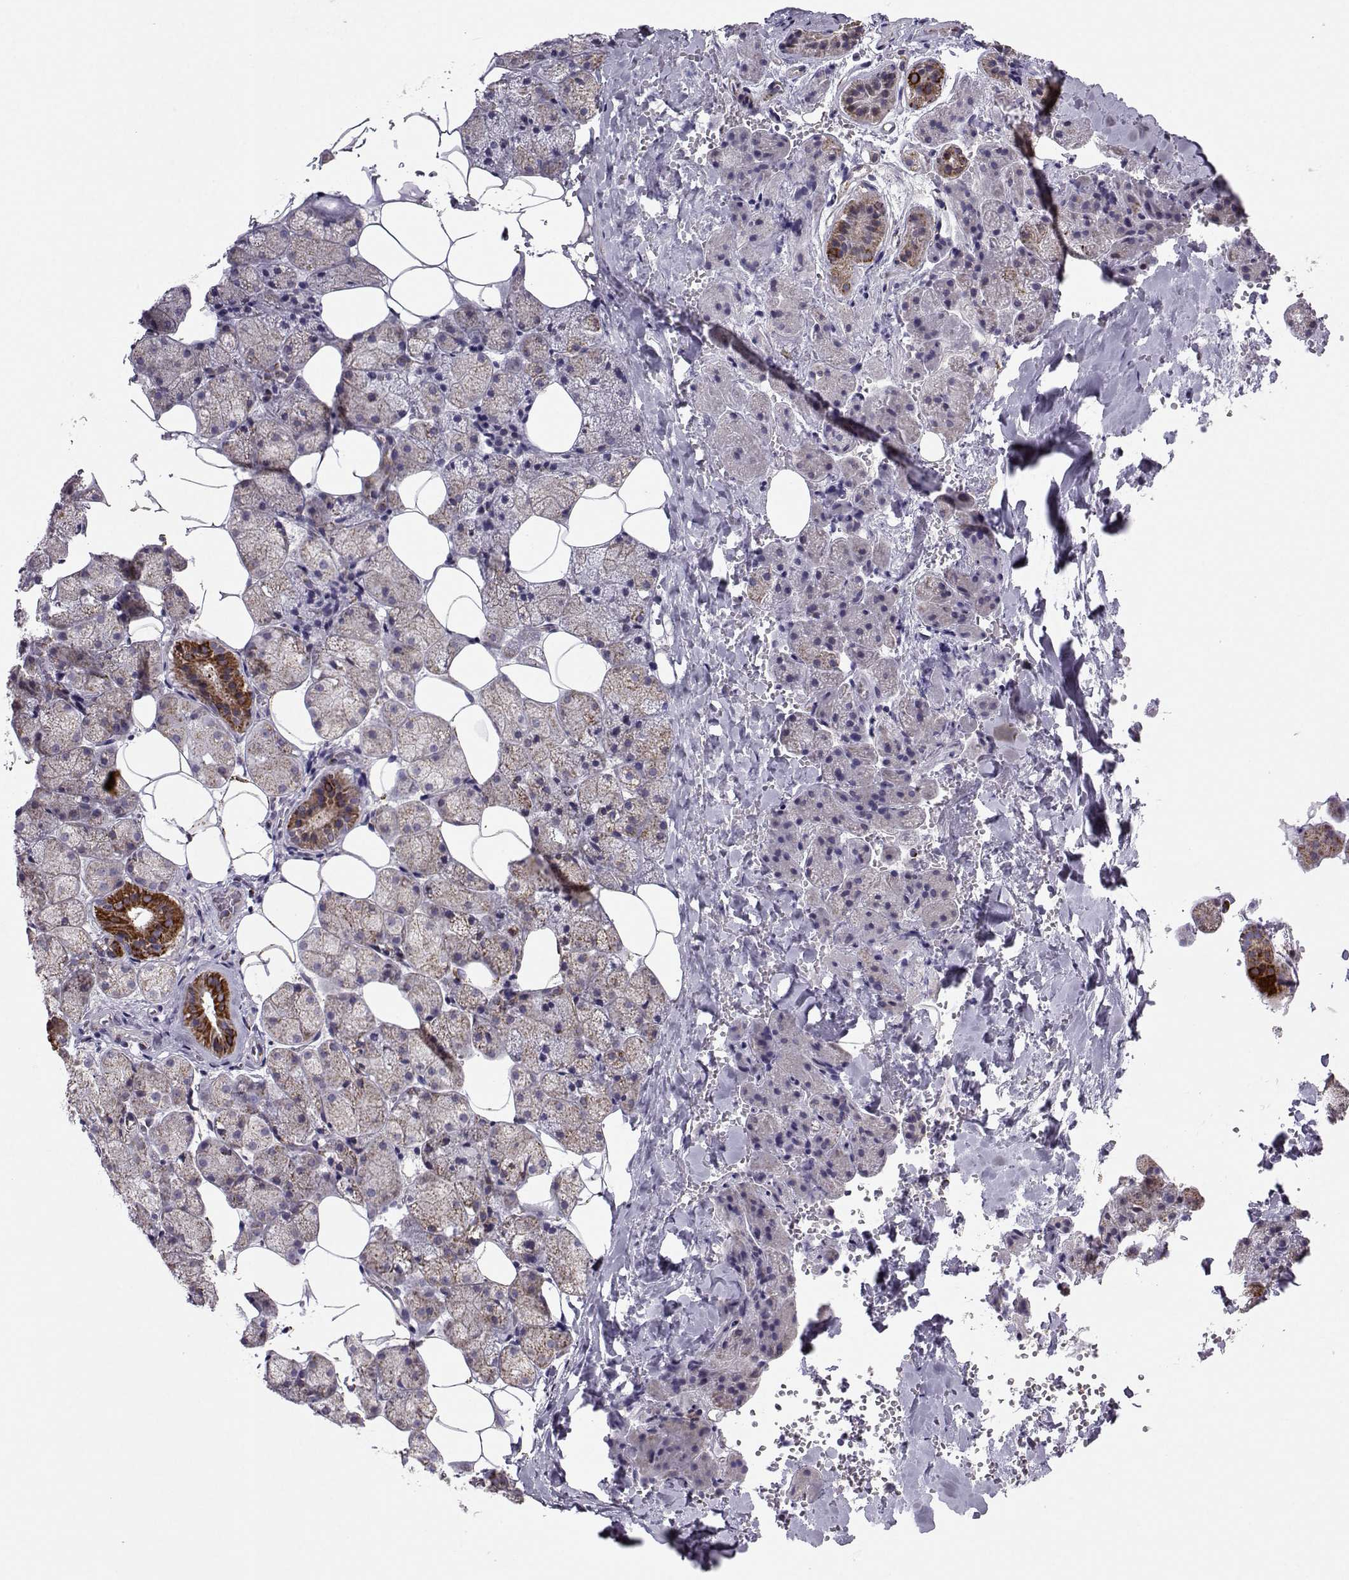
{"staining": {"intensity": "strong", "quantity": "<25%", "location": "cytoplasmic/membranous"}, "tissue": "salivary gland", "cell_type": "Glandular cells", "image_type": "normal", "snomed": [{"axis": "morphology", "description": "Normal tissue, NOS"}, {"axis": "topography", "description": "Salivary gland"}], "caption": "Protein expression analysis of normal salivary gland demonstrates strong cytoplasmic/membranous expression in approximately <25% of glandular cells.", "gene": "NECAB3", "patient": {"sex": "male", "age": 38}}